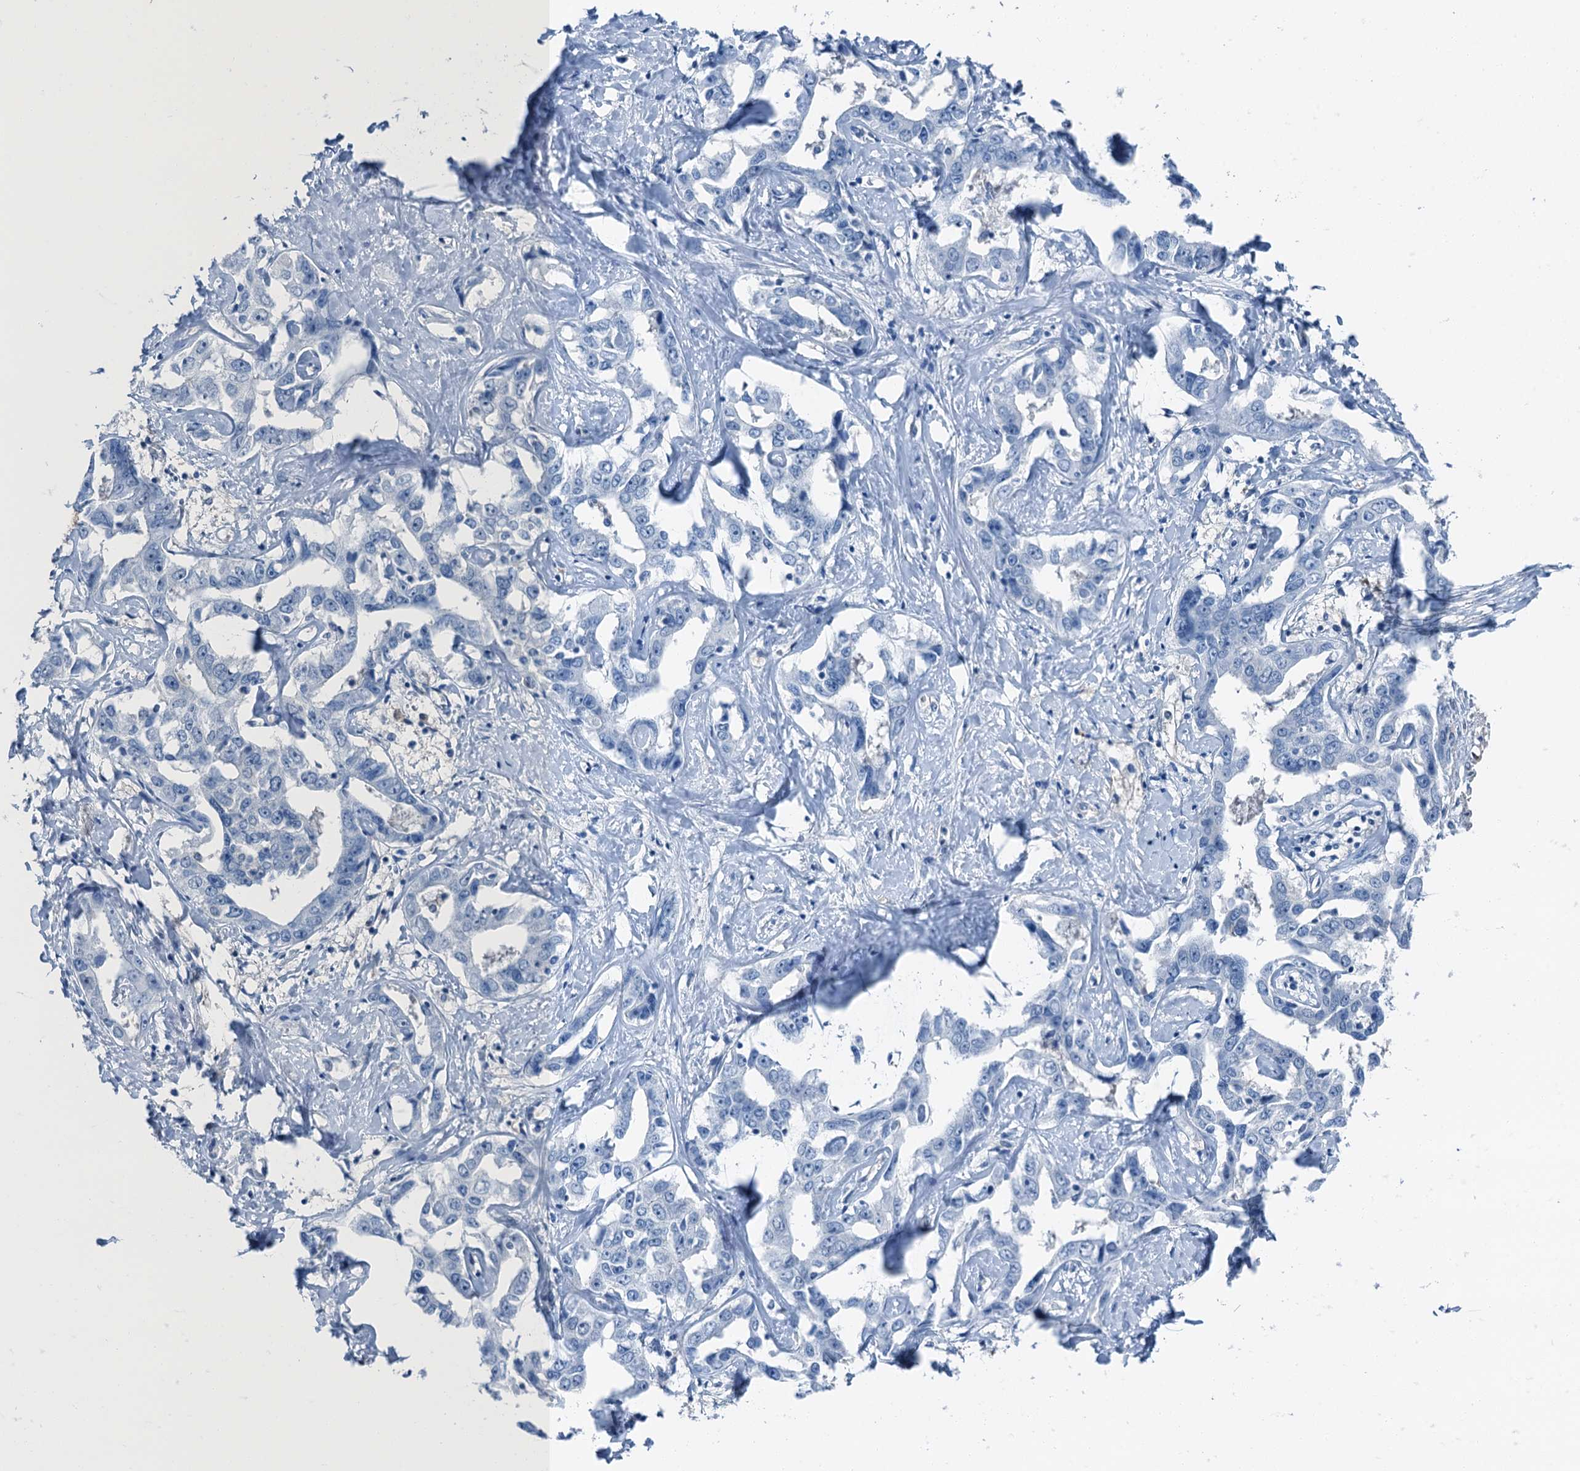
{"staining": {"intensity": "negative", "quantity": "none", "location": "none"}, "tissue": "liver cancer", "cell_type": "Tumor cells", "image_type": "cancer", "snomed": [{"axis": "morphology", "description": "Cholangiocarcinoma"}, {"axis": "topography", "description": "Liver"}], "caption": "Tumor cells show no significant protein expression in liver cholangiocarcinoma.", "gene": "RNH1", "patient": {"sex": "male", "age": 59}}